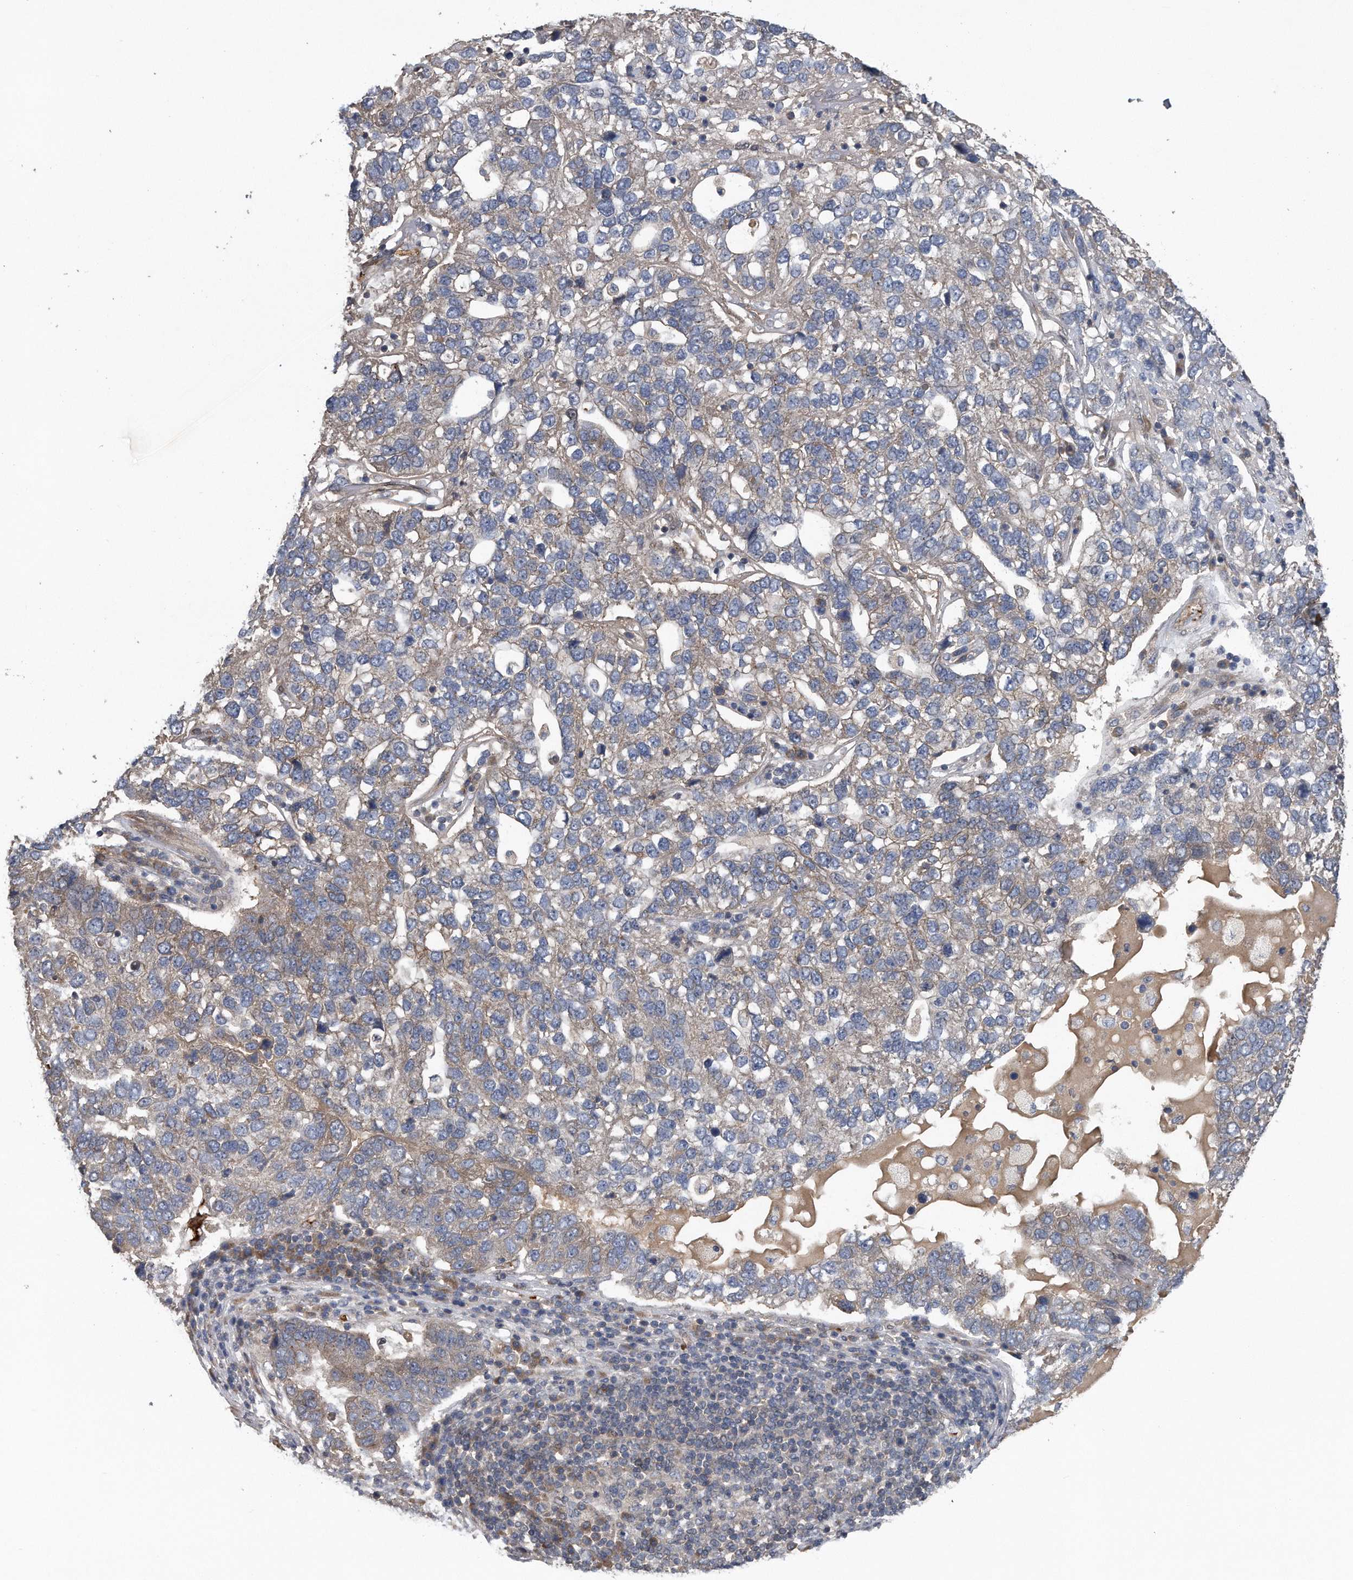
{"staining": {"intensity": "weak", "quantity": "25%-75%", "location": "cytoplasmic/membranous"}, "tissue": "pancreatic cancer", "cell_type": "Tumor cells", "image_type": "cancer", "snomed": [{"axis": "morphology", "description": "Adenocarcinoma, NOS"}, {"axis": "topography", "description": "Pancreas"}], "caption": "This photomicrograph exhibits pancreatic cancer (adenocarcinoma) stained with immunohistochemistry (IHC) to label a protein in brown. The cytoplasmic/membranous of tumor cells show weak positivity for the protein. Nuclei are counter-stained blue.", "gene": "ZNF79", "patient": {"sex": "female", "age": 61}}